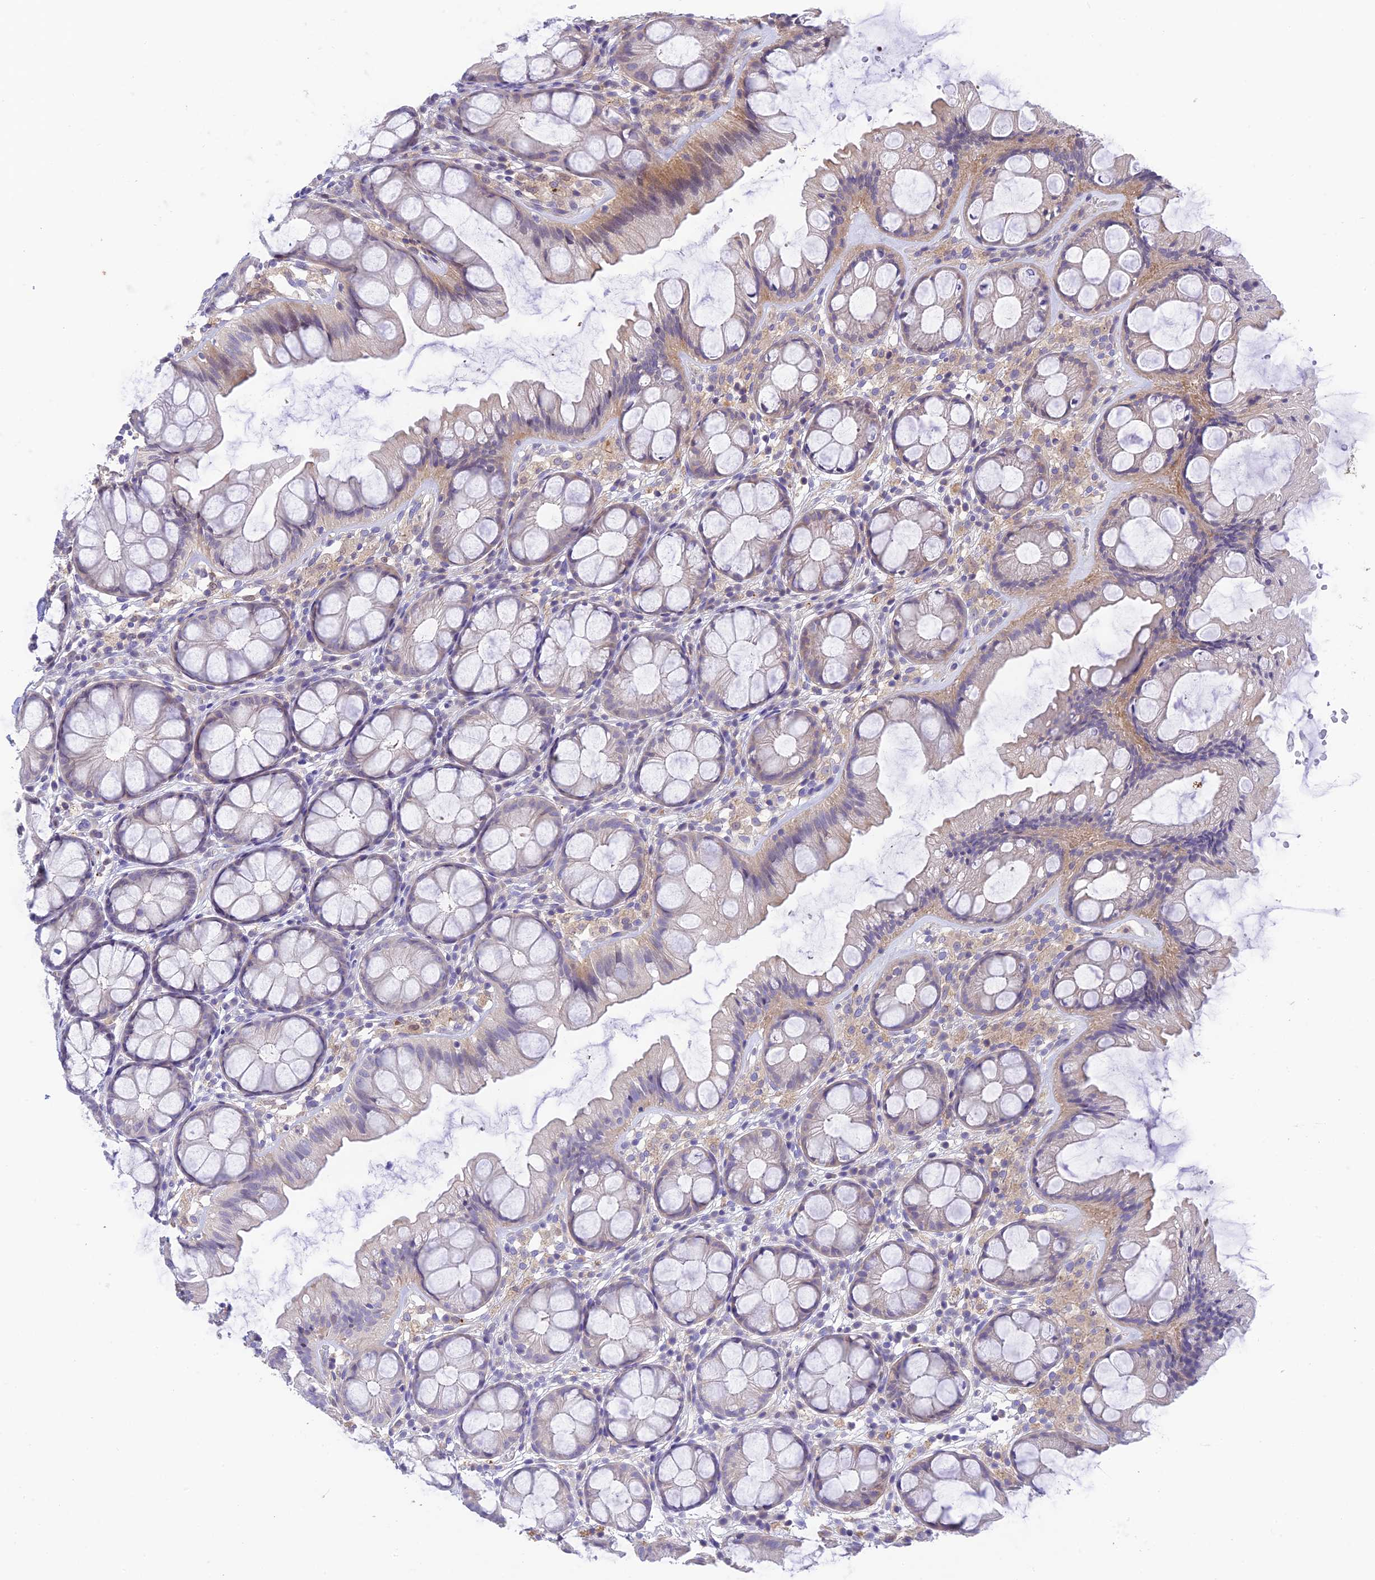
{"staining": {"intensity": "negative", "quantity": "none", "location": "none"}, "tissue": "colon", "cell_type": "Endothelial cells", "image_type": "normal", "snomed": [{"axis": "morphology", "description": "Normal tissue, NOS"}, {"axis": "topography", "description": "Colon"}], "caption": "Colon was stained to show a protein in brown. There is no significant staining in endothelial cells. (DAB (3,3'-diaminobenzidine) IHC visualized using brightfield microscopy, high magnification).", "gene": "BMT2", "patient": {"sex": "male", "age": 47}}